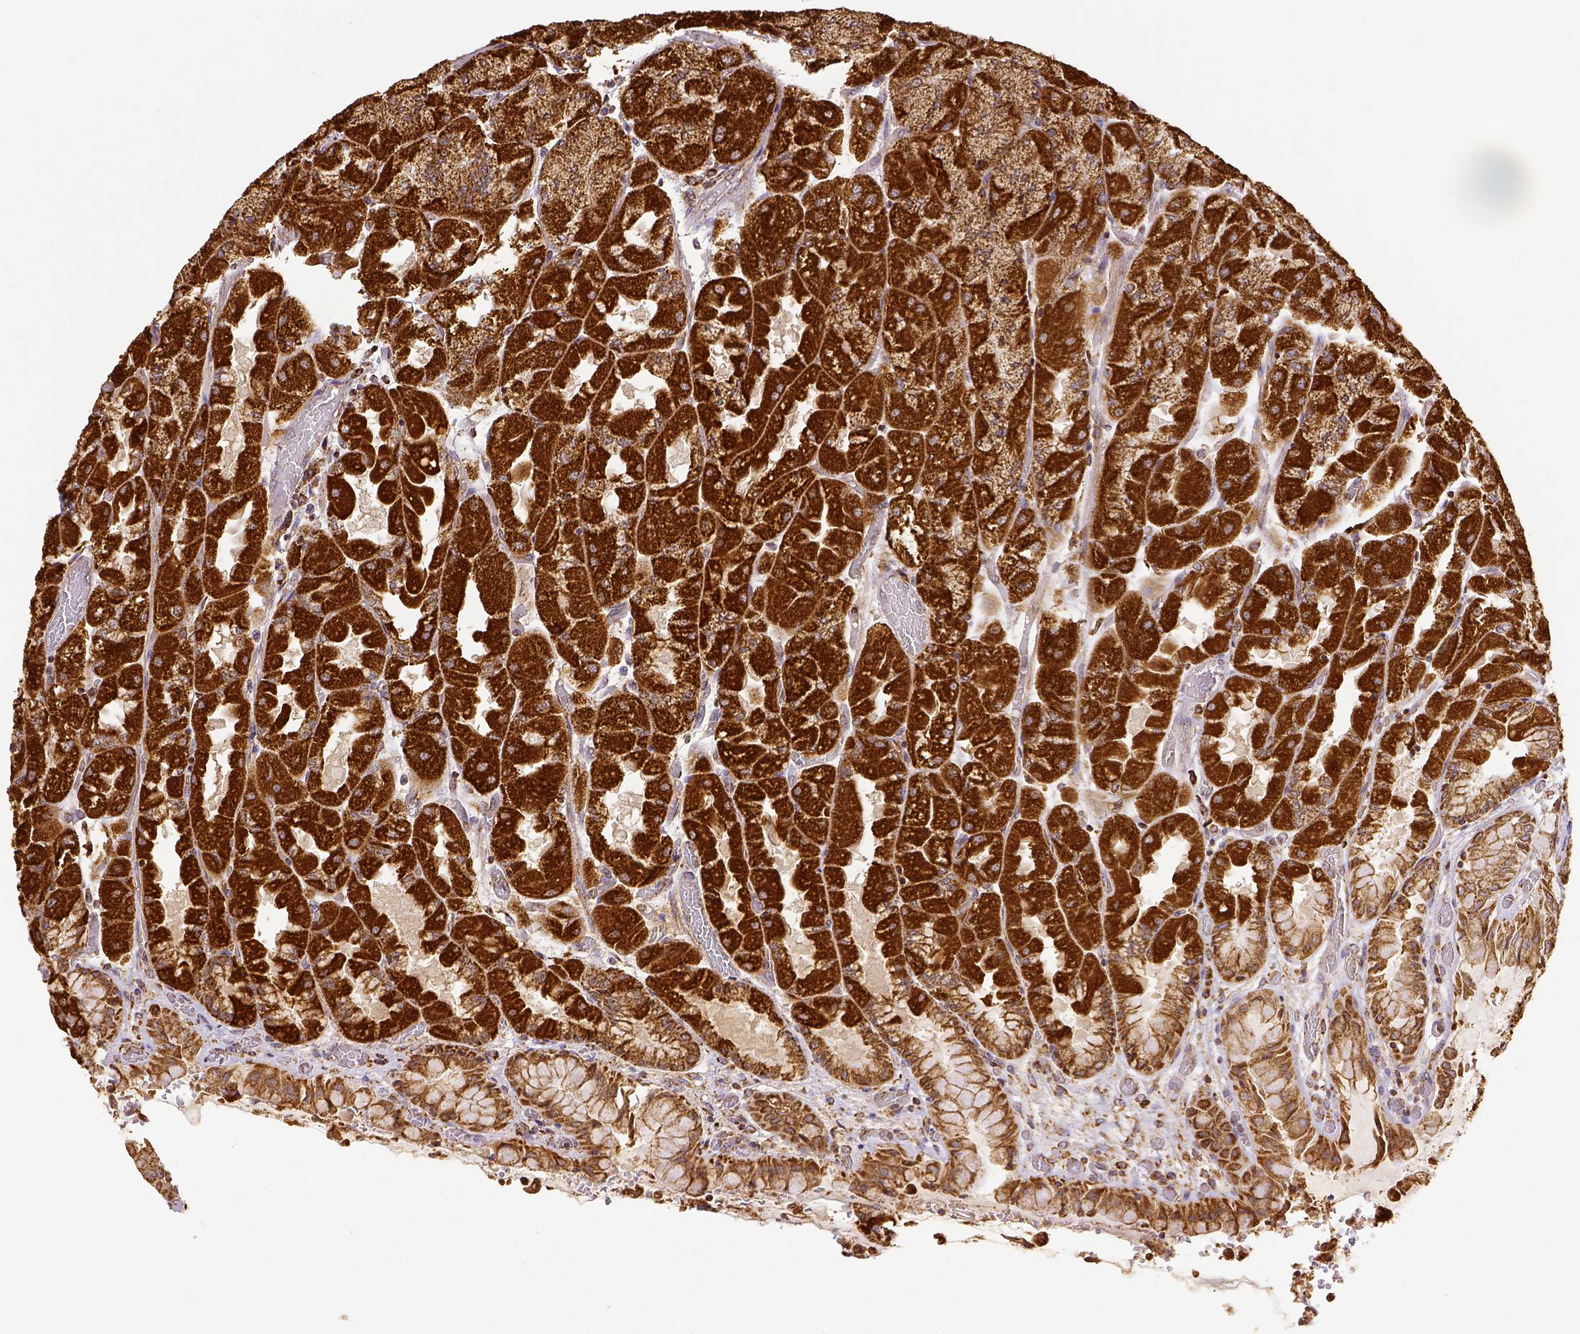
{"staining": {"intensity": "strong", "quantity": ">75%", "location": "cytoplasmic/membranous"}, "tissue": "stomach", "cell_type": "Glandular cells", "image_type": "normal", "snomed": [{"axis": "morphology", "description": "Normal tissue, NOS"}, {"axis": "topography", "description": "Stomach"}], "caption": "Stomach was stained to show a protein in brown. There is high levels of strong cytoplasmic/membranous positivity in approximately >75% of glandular cells. (DAB (3,3'-diaminobenzidine) IHC with brightfield microscopy, high magnification).", "gene": "SDHB", "patient": {"sex": "female", "age": 61}}